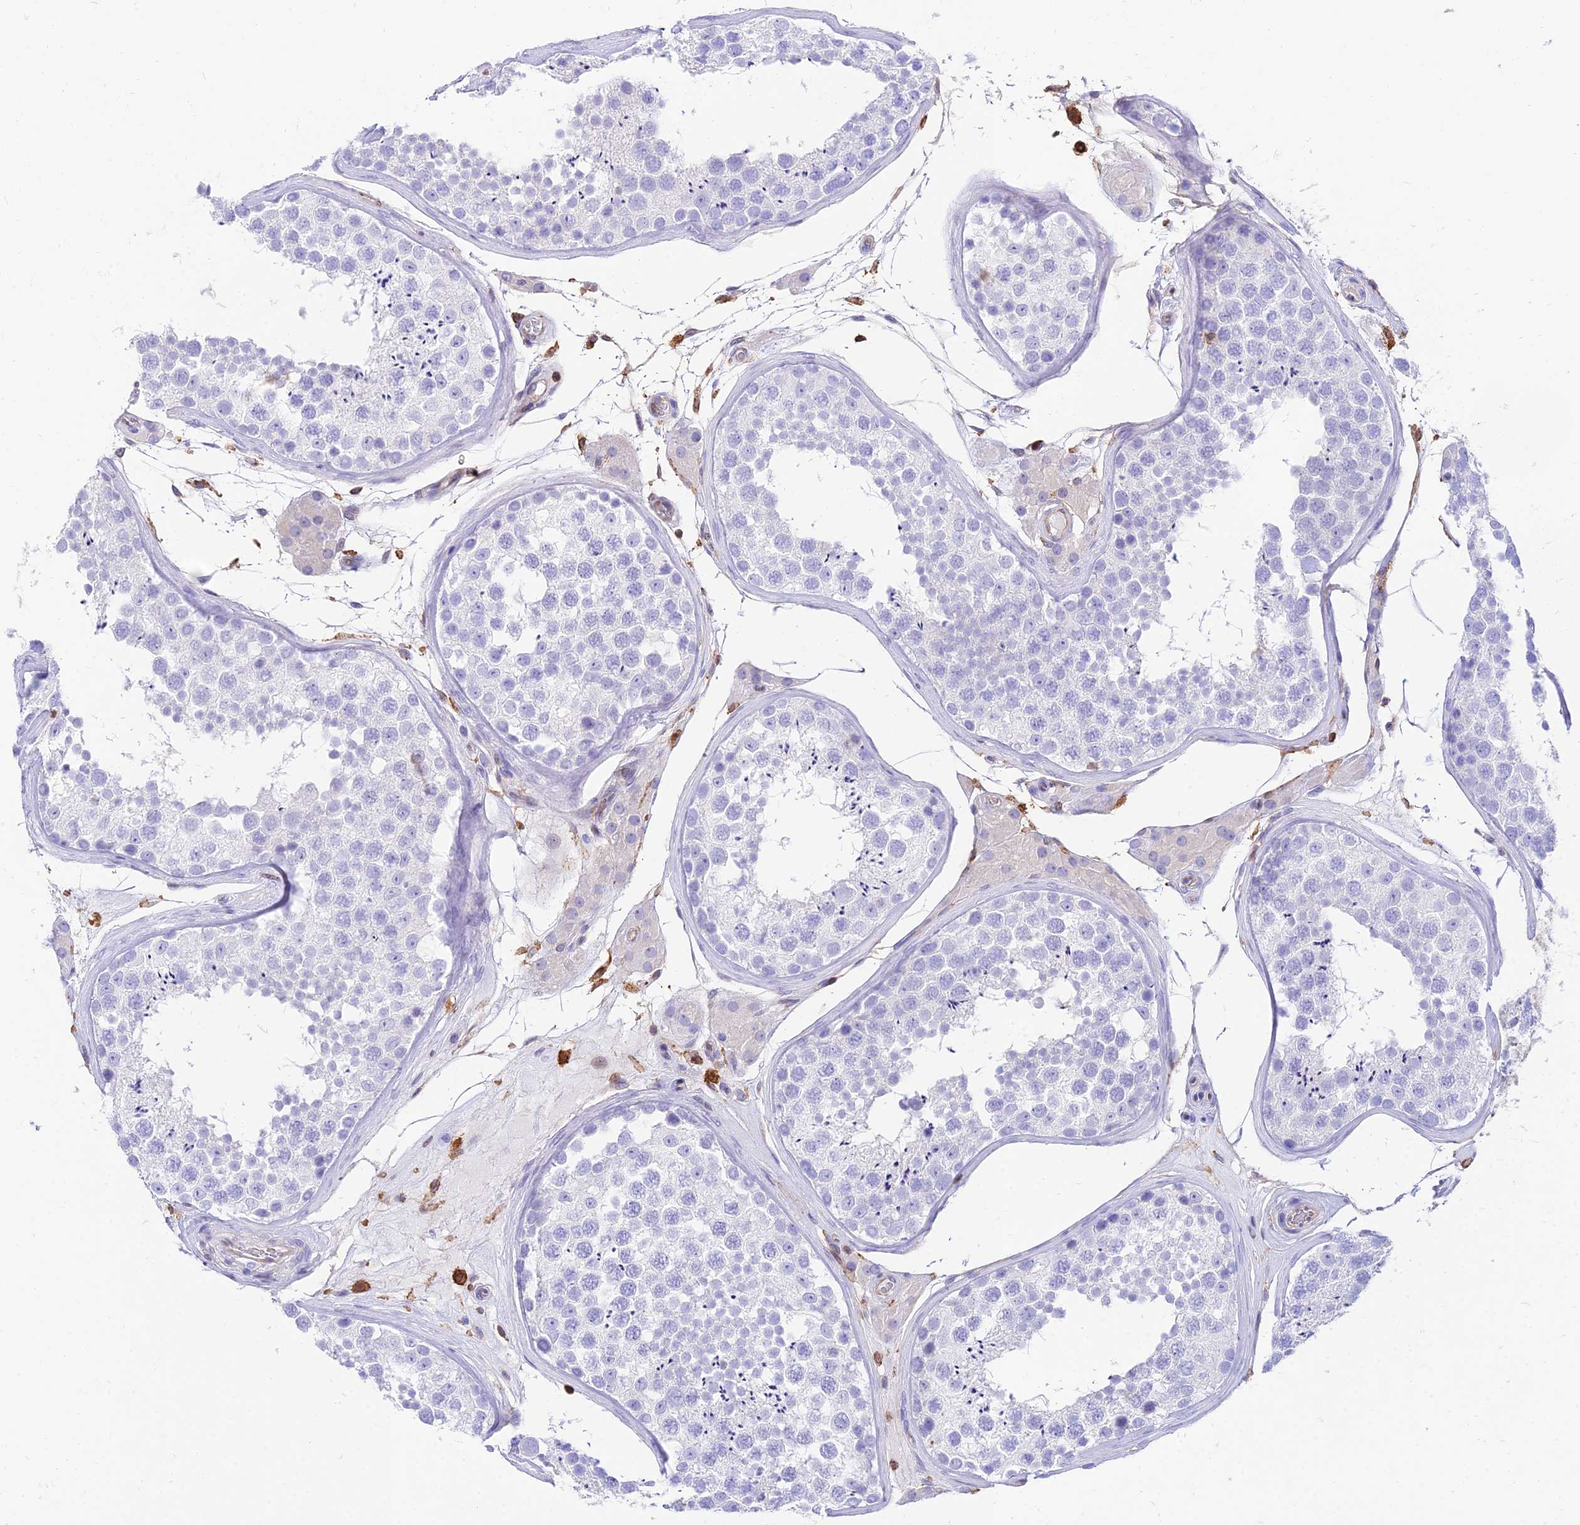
{"staining": {"intensity": "negative", "quantity": "none", "location": "none"}, "tissue": "testis", "cell_type": "Cells in seminiferous ducts", "image_type": "normal", "snomed": [{"axis": "morphology", "description": "Normal tissue, NOS"}, {"axis": "topography", "description": "Testis"}], "caption": "This is an IHC photomicrograph of unremarkable human testis. There is no staining in cells in seminiferous ducts.", "gene": "SREK1IP1", "patient": {"sex": "male", "age": 46}}